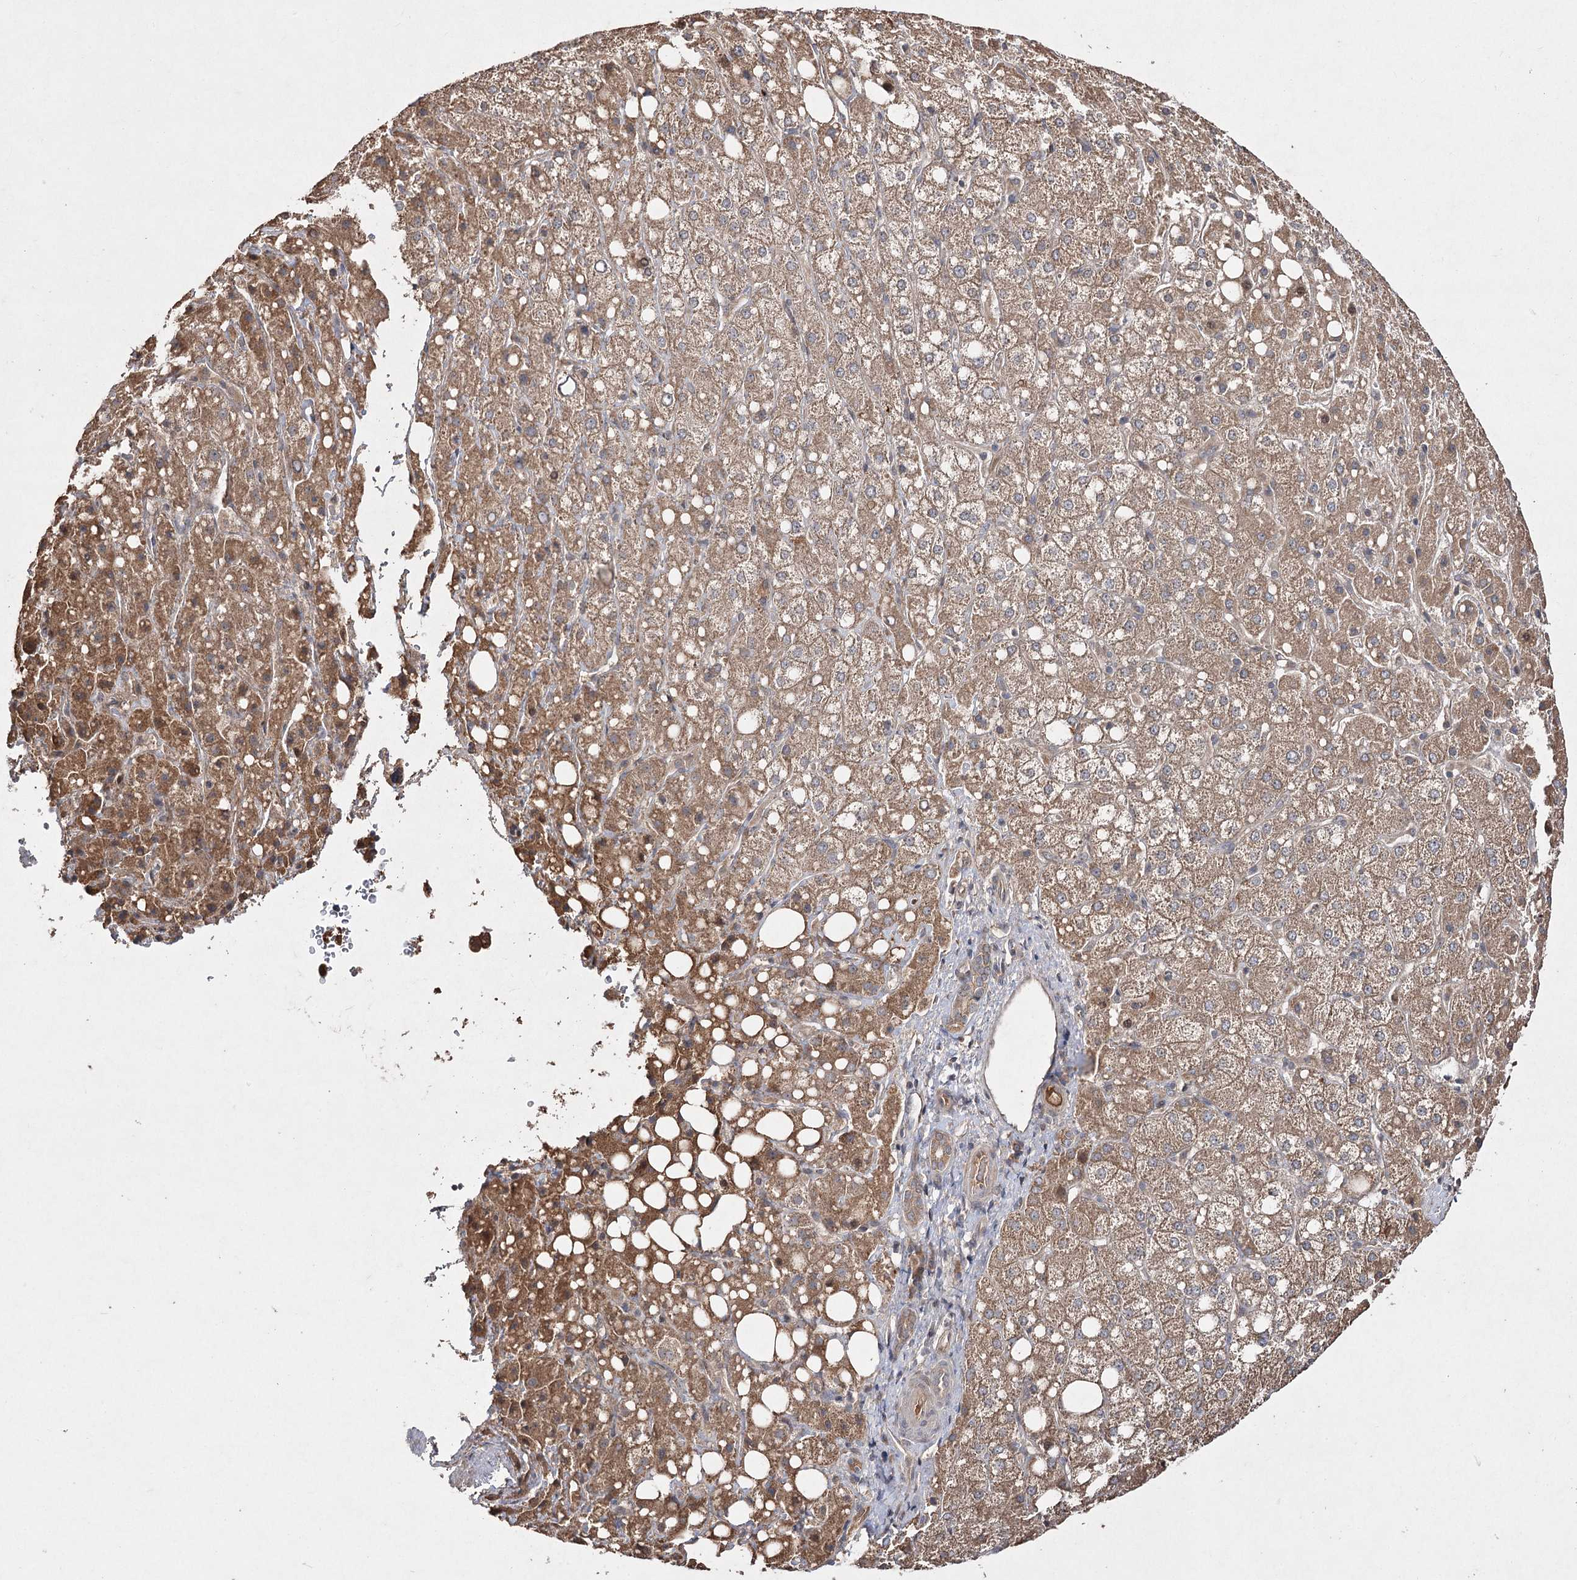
{"staining": {"intensity": "moderate", "quantity": ">75%", "location": "cytoplasmic/membranous"}, "tissue": "liver cancer", "cell_type": "Tumor cells", "image_type": "cancer", "snomed": [{"axis": "morphology", "description": "Carcinoma, Hepatocellular, NOS"}, {"axis": "topography", "description": "Liver"}], "caption": "Protein expression analysis of human hepatocellular carcinoma (liver) reveals moderate cytoplasmic/membranous staining in about >75% of tumor cells.", "gene": "FANCL", "patient": {"sex": "male", "age": 80}}